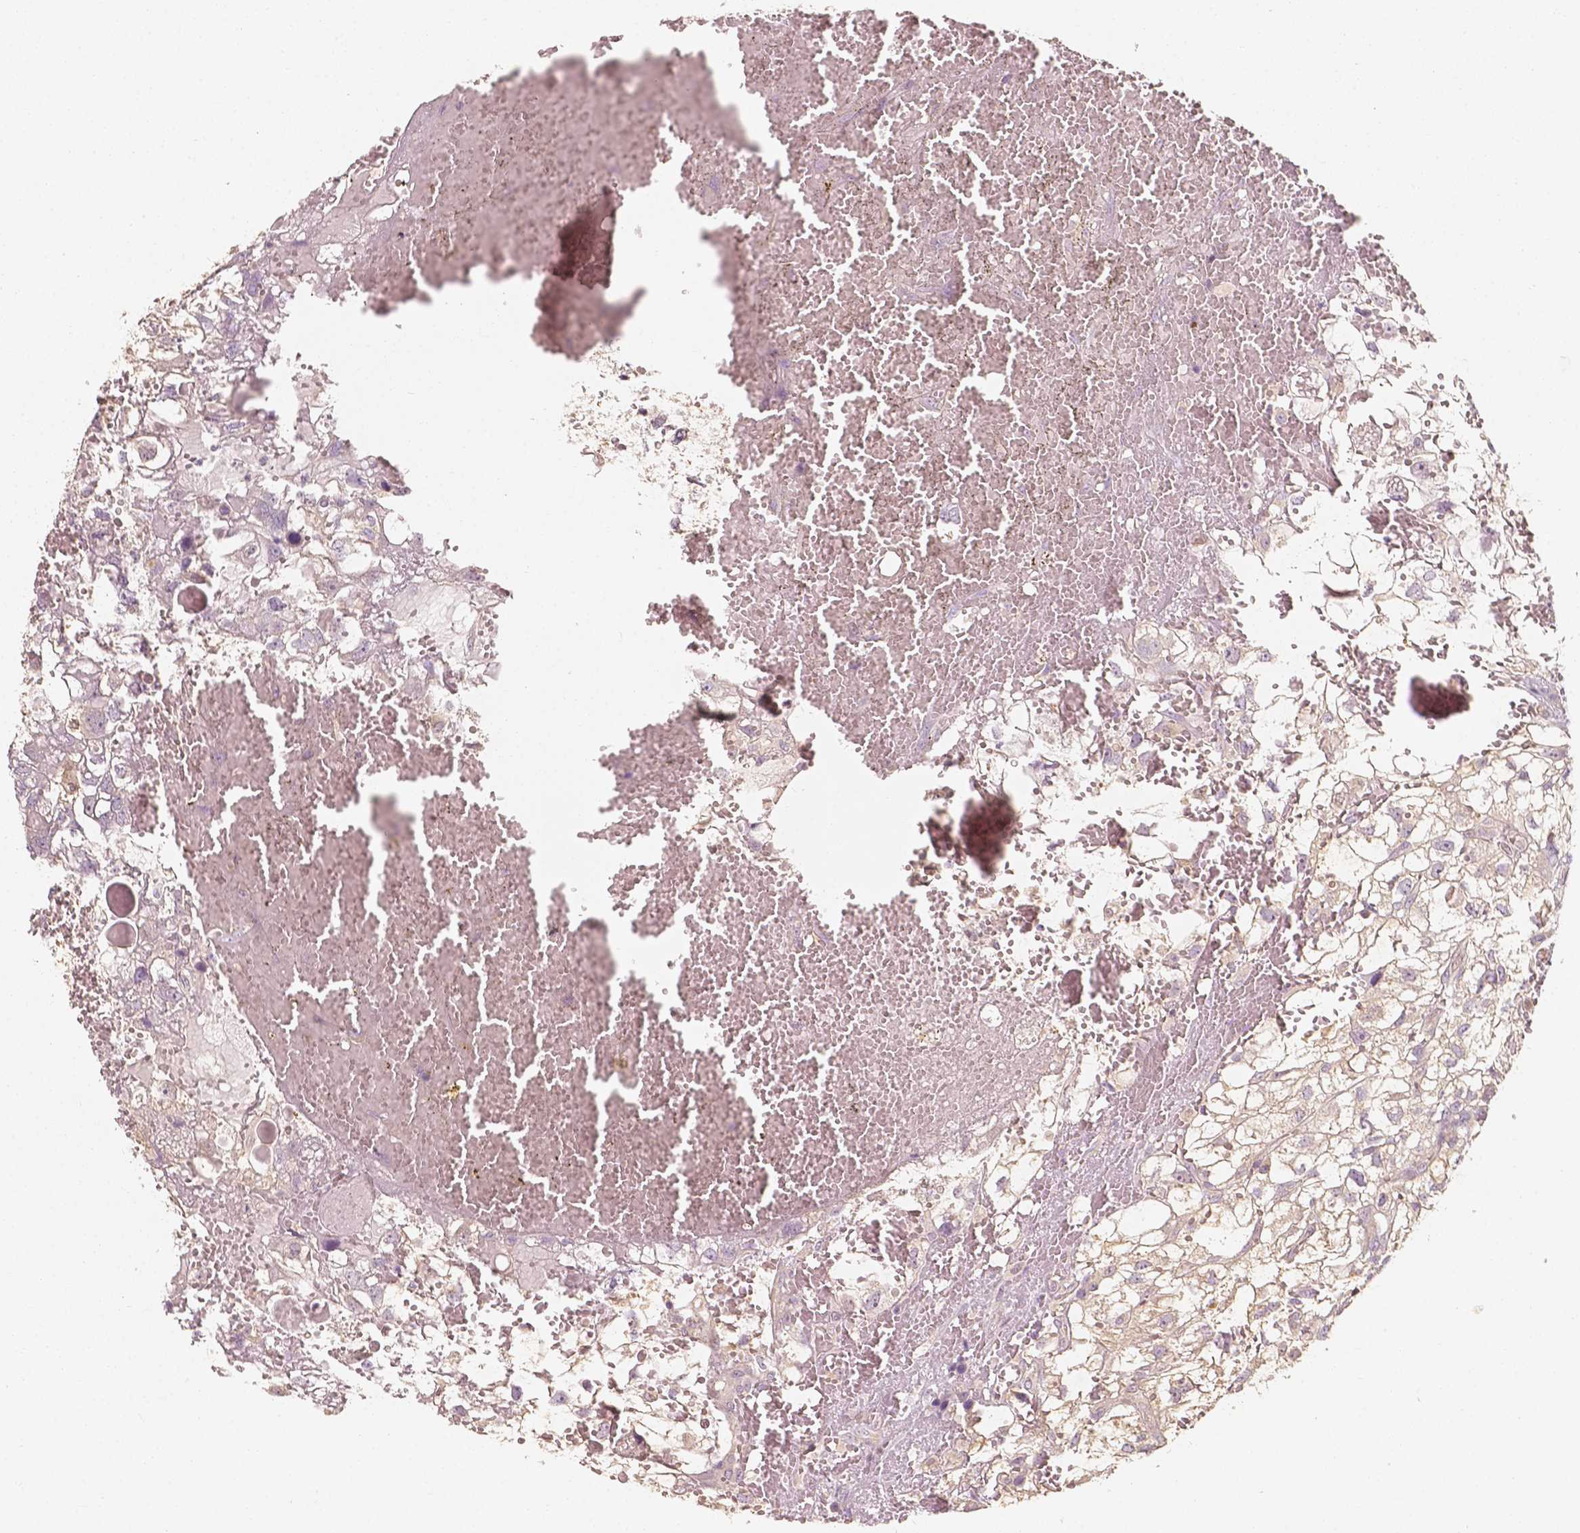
{"staining": {"intensity": "negative", "quantity": "none", "location": "none"}, "tissue": "renal cancer", "cell_type": "Tumor cells", "image_type": "cancer", "snomed": [{"axis": "morphology", "description": "Adenocarcinoma, NOS"}, {"axis": "topography", "description": "Kidney"}], "caption": "There is no significant staining in tumor cells of renal adenocarcinoma.", "gene": "TBC1D17", "patient": {"sex": "male", "age": 56}}